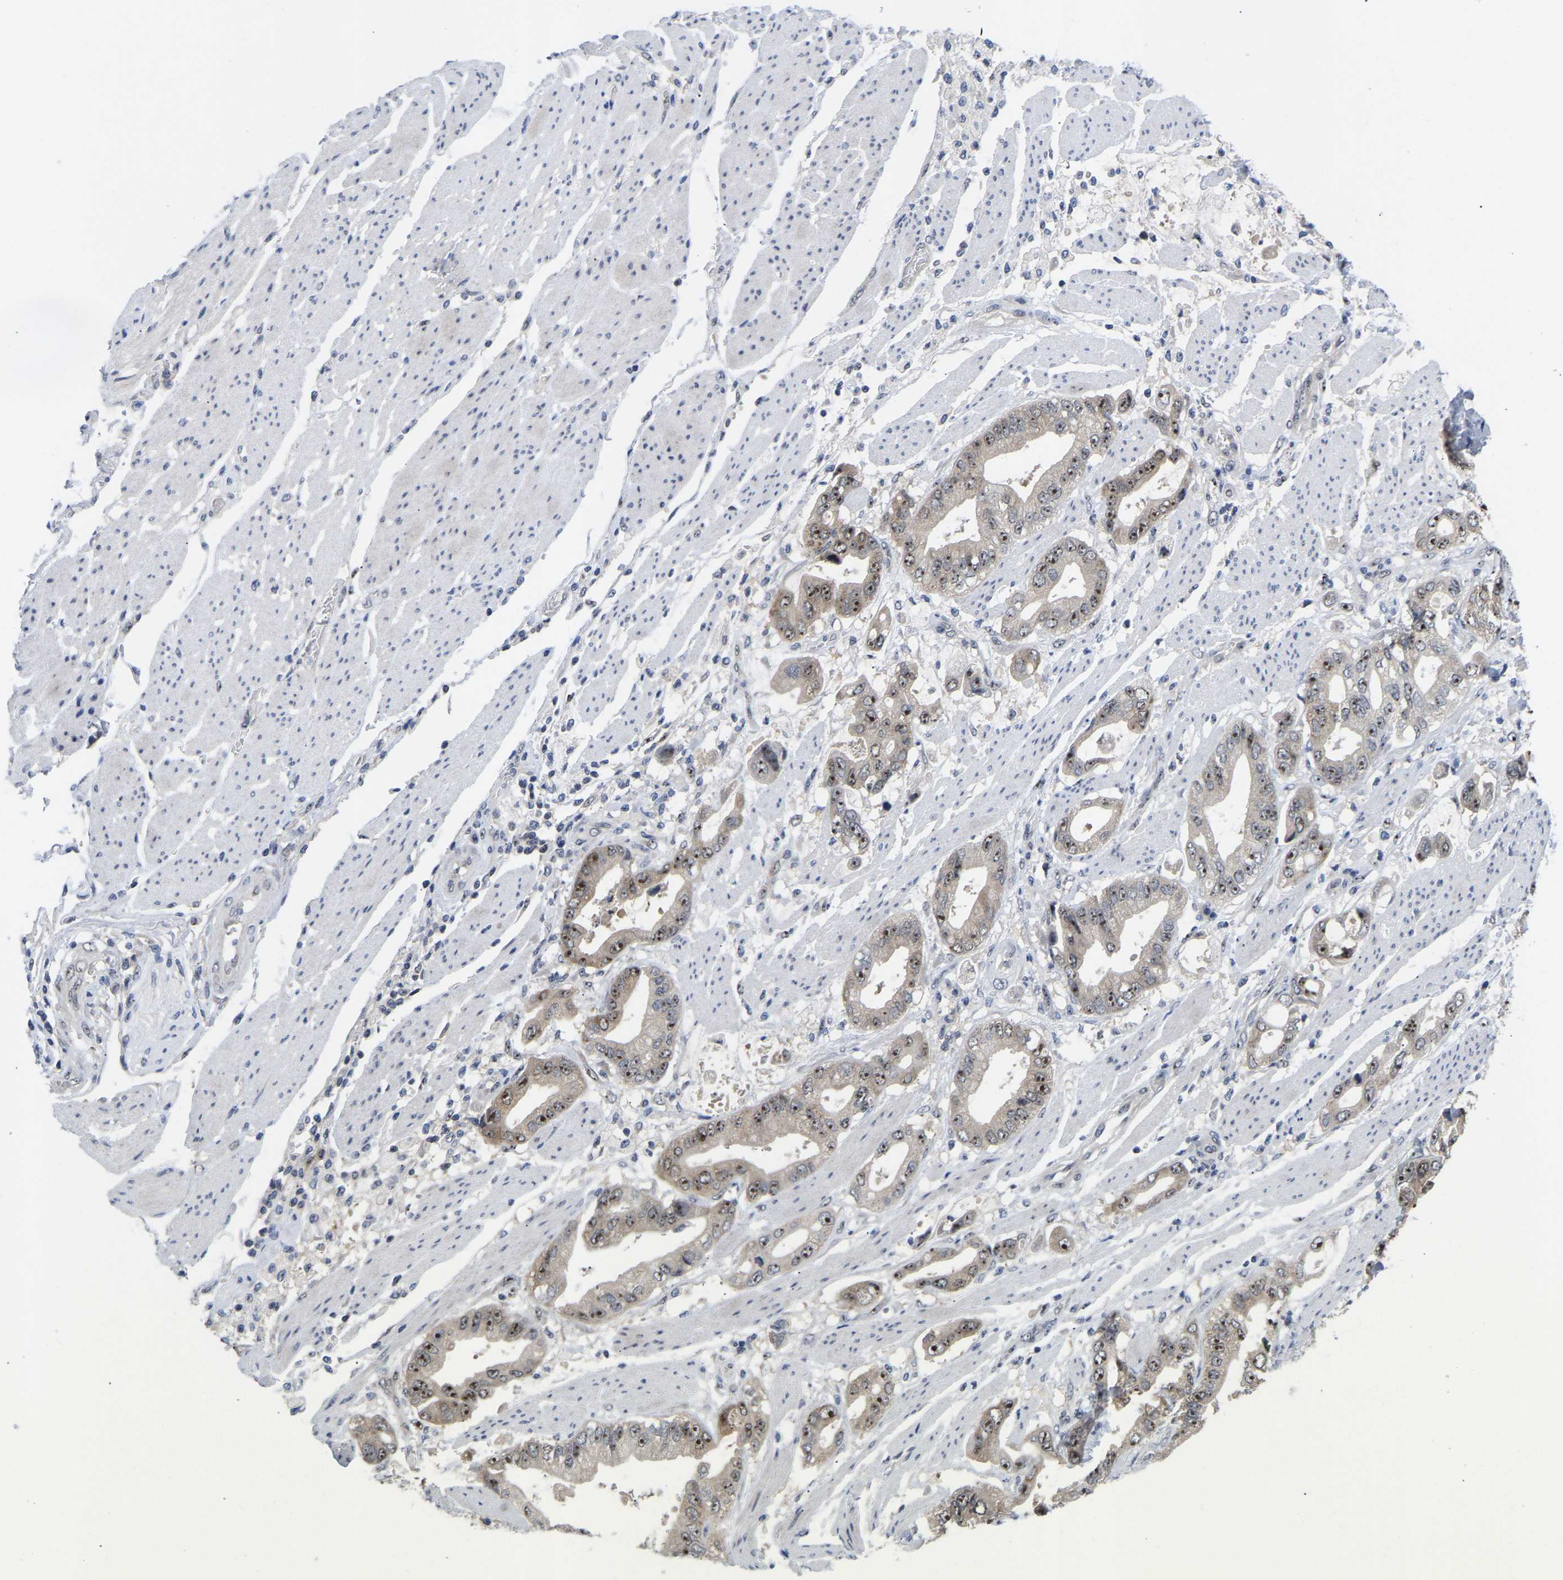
{"staining": {"intensity": "moderate", "quantity": "25%-75%", "location": "nuclear"}, "tissue": "stomach cancer", "cell_type": "Tumor cells", "image_type": "cancer", "snomed": [{"axis": "morphology", "description": "Normal tissue, NOS"}, {"axis": "morphology", "description": "Adenocarcinoma, NOS"}, {"axis": "topography", "description": "Stomach"}], "caption": "Tumor cells reveal moderate nuclear expression in about 25%-75% of cells in stomach cancer. The staining was performed using DAB (3,3'-diaminobenzidine), with brown indicating positive protein expression. Nuclei are stained blue with hematoxylin.", "gene": "NLE1", "patient": {"sex": "male", "age": 62}}